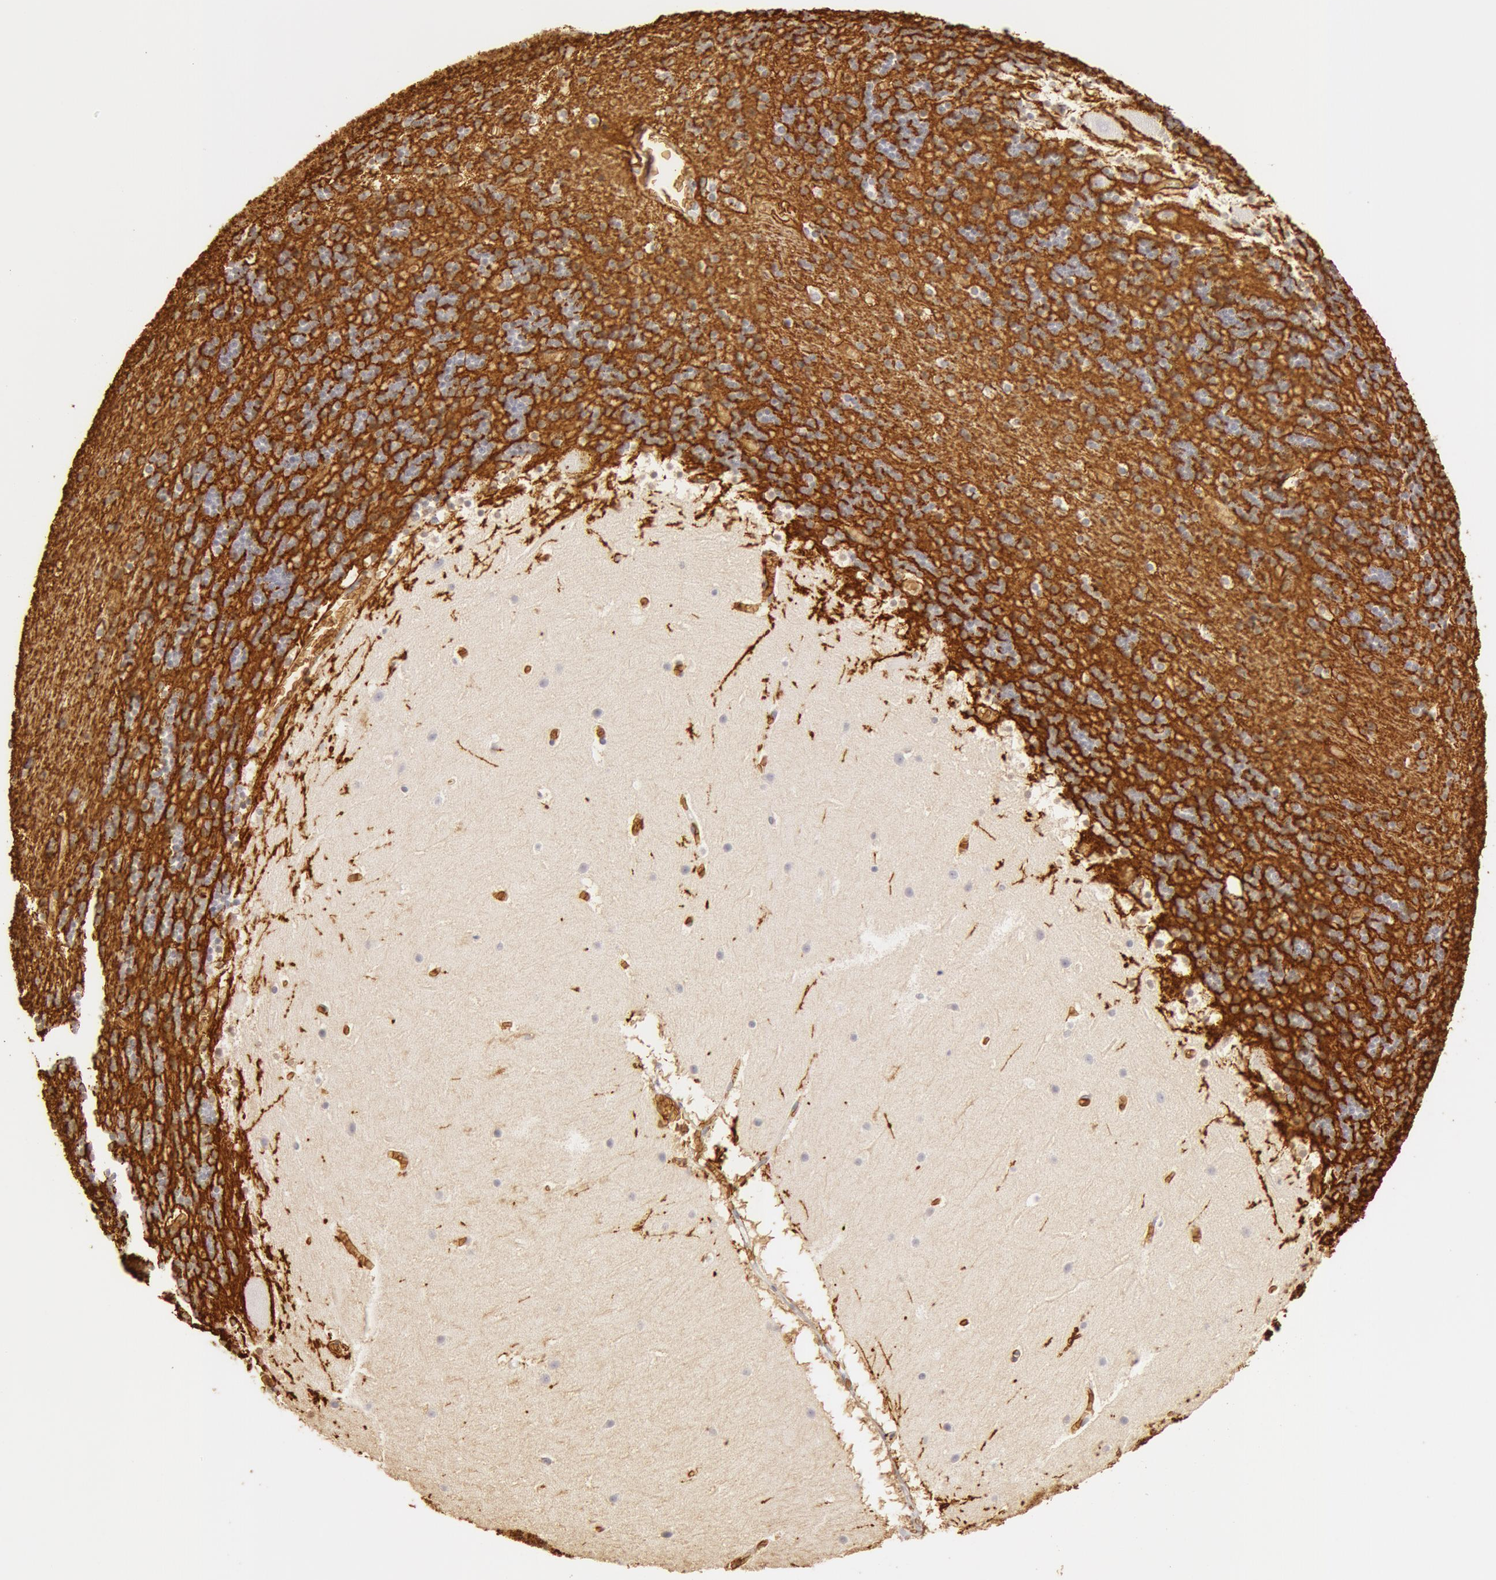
{"staining": {"intensity": "negative", "quantity": "none", "location": "none"}, "tissue": "cerebellum", "cell_type": "Cells in granular layer", "image_type": "normal", "snomed": [{"axis": "morphology", "description": "Normal tissue, NOS"}, {"axis": "topography", "description": "Cerebellum"}], "caption": "An immunohistochemistry (IHC) histopathology image of unremarkable cerebellum is shown. There is no staining in cells in granular layer of cerebellum. The staining is performed using DAB brown chromogen with nuclei counter-stained in using hematoxylin.", "gene": "AQP1", "patient": {"sex": "male", "age": 45}}